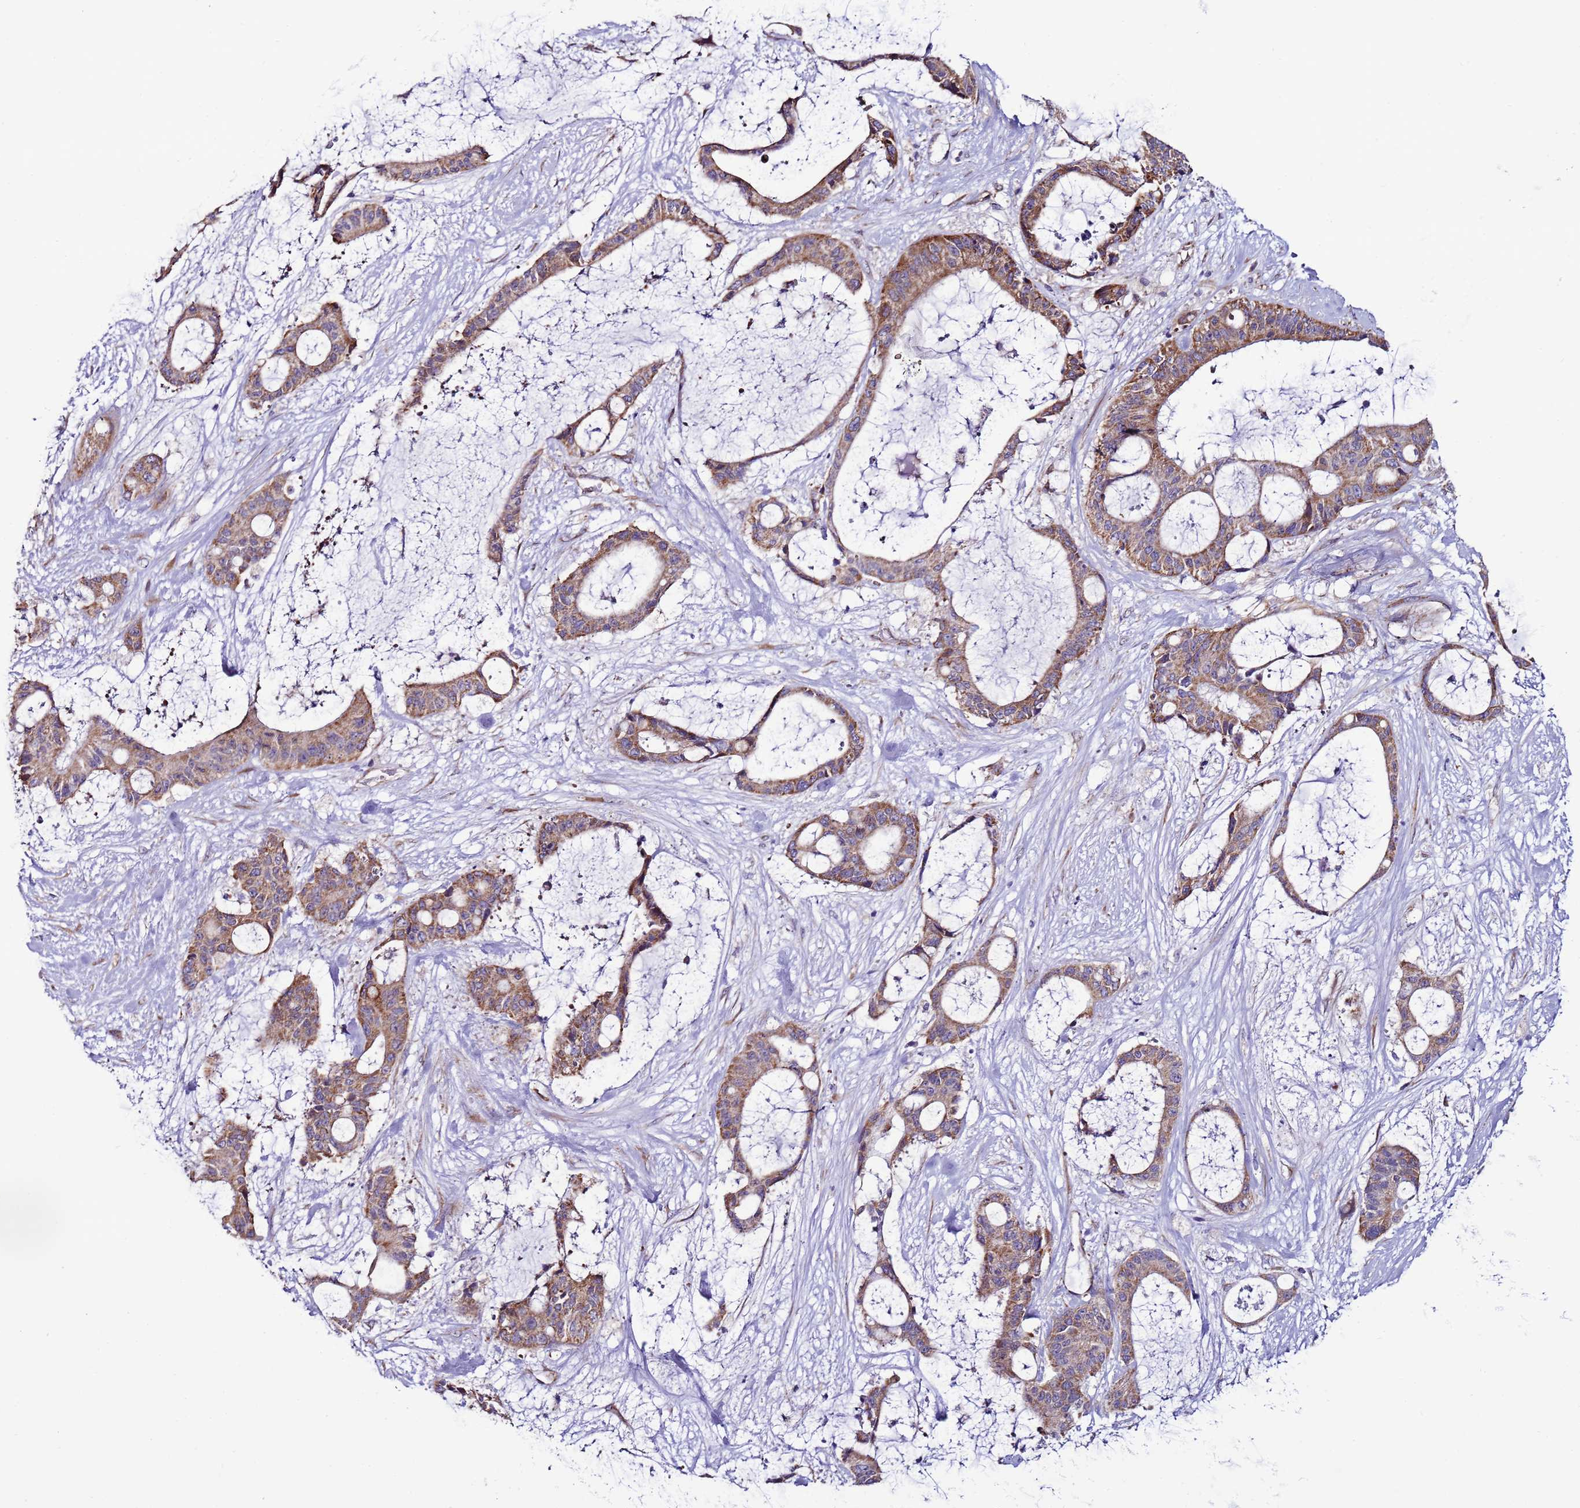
{"staining": {"intensity": "moderate", "quantity": ">75%", "location": "cytoplasmic/membranous"}, "tissue": "liver cancer", "cell_type": "Tumor cells", "image_type": "cancer", "snomed": [{"axis": "morphology", "description": "Normal tissue, NOS"}, {"axis": "morphology", "description": "Cholangiocarcinoma"}, {"axis": "topography", "description": "Liver"}, {"axis": "topography", "description": "Peripheral nerve tissue"}], "caption": "Brown immunohistochemical staining in human liver cholangiocarcinoma reveals moderate cytoplasmic/membranous expression in about >75% of tumor cells.", "gene": "AHI1", "patient": {"sex": "female", "age": 73}}